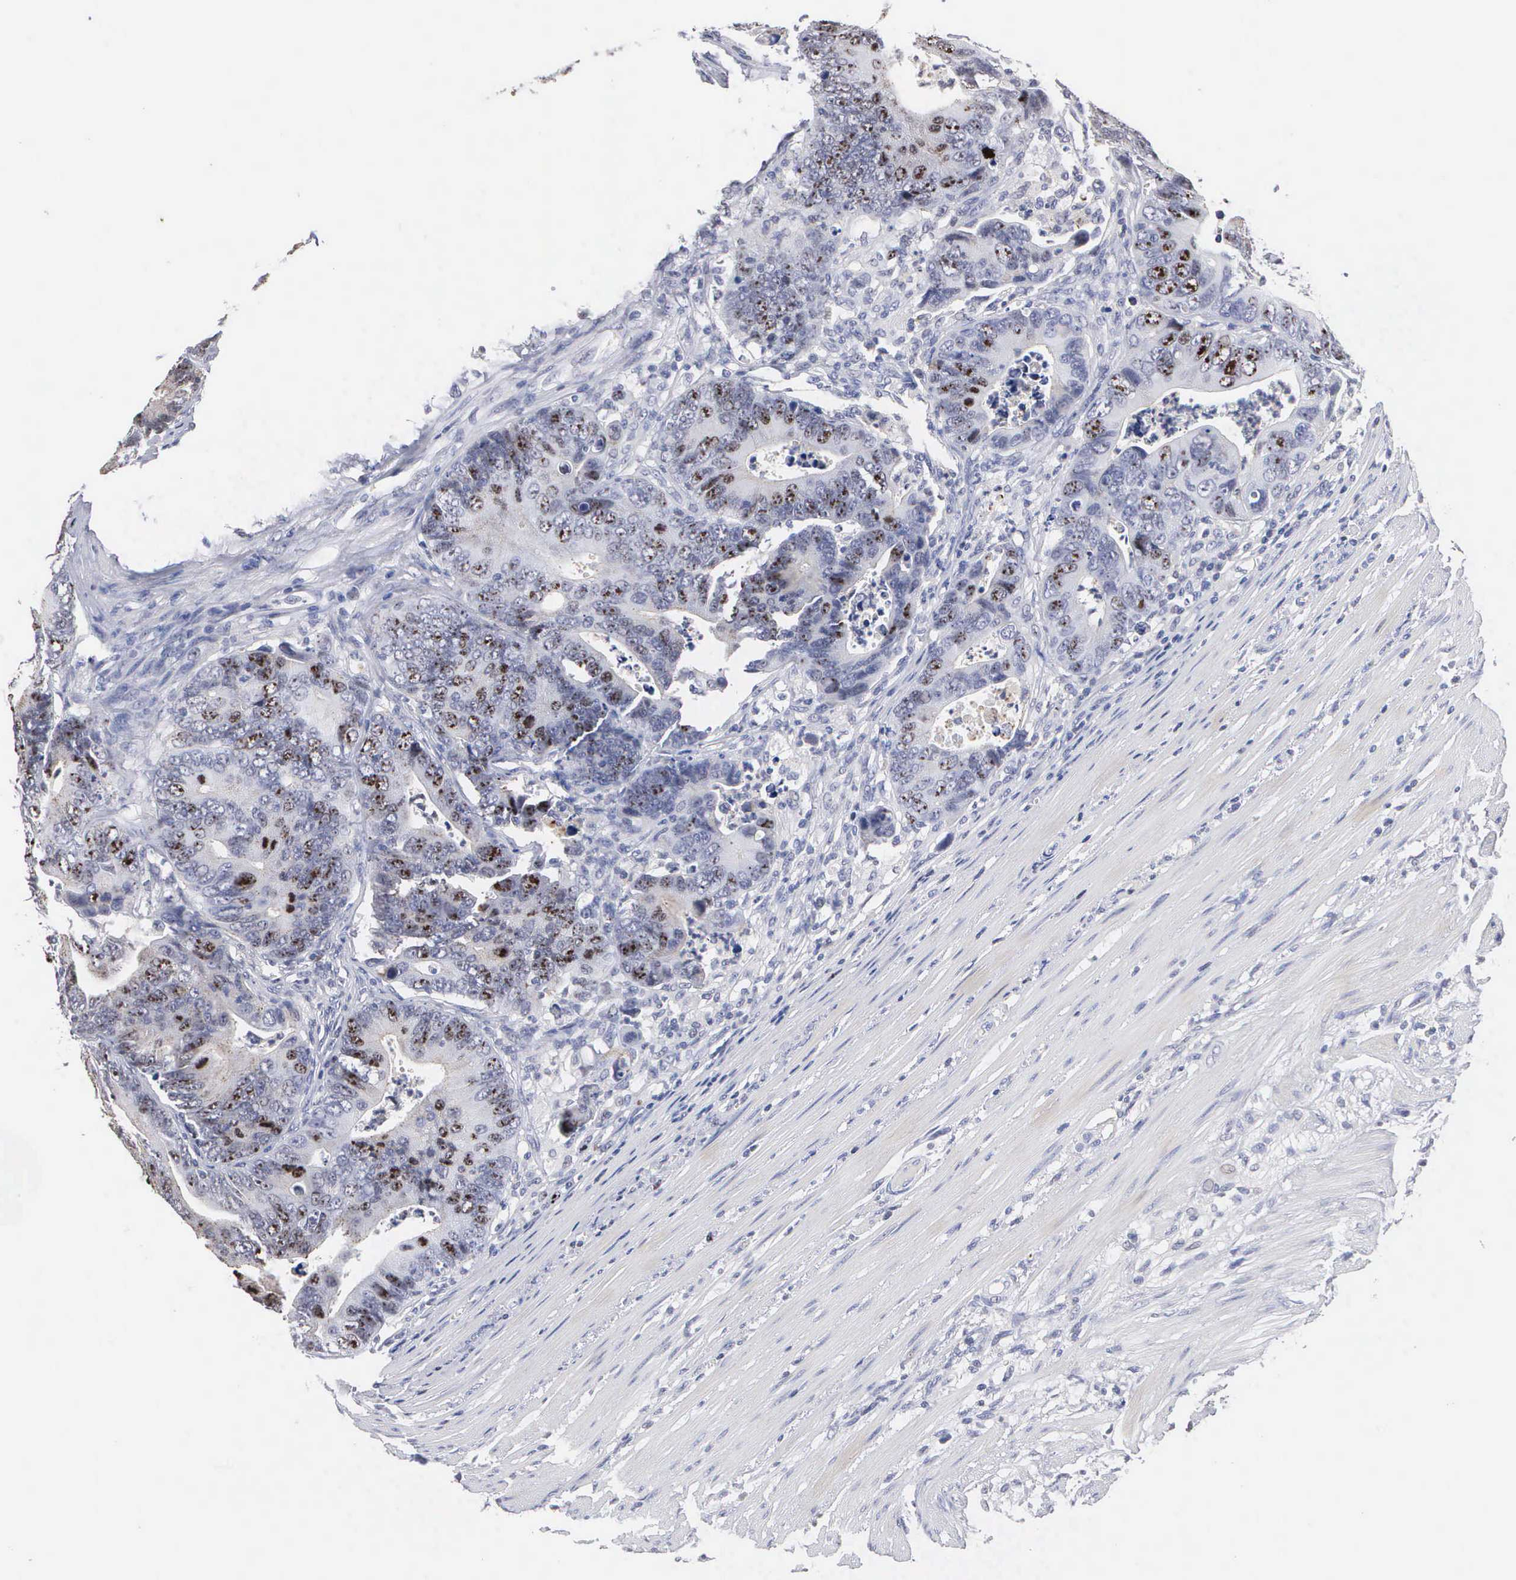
{"staining": {"intensity": "moderate", "quantity": "<25%", "location": "cytoplasmic/membranous,nuclear"}, "tissue": "colorectal cancer", "cell_type": "Tumor cells", "image_type": "cancer", "snomed": [{"axis": "morphology", "description": "Adenocarcinoma, NOS"}, {"axis": "topography", "description": "Colon"}], "caption": "Protein positivity by IHC shows moderate cytoplasmic/membranous and nuclear positivity in approximately <25% of tumor cells in colorectal adenocarcinoma.", "gene": "KDM6A", "patient": {"sex": "female", "age": 78}}